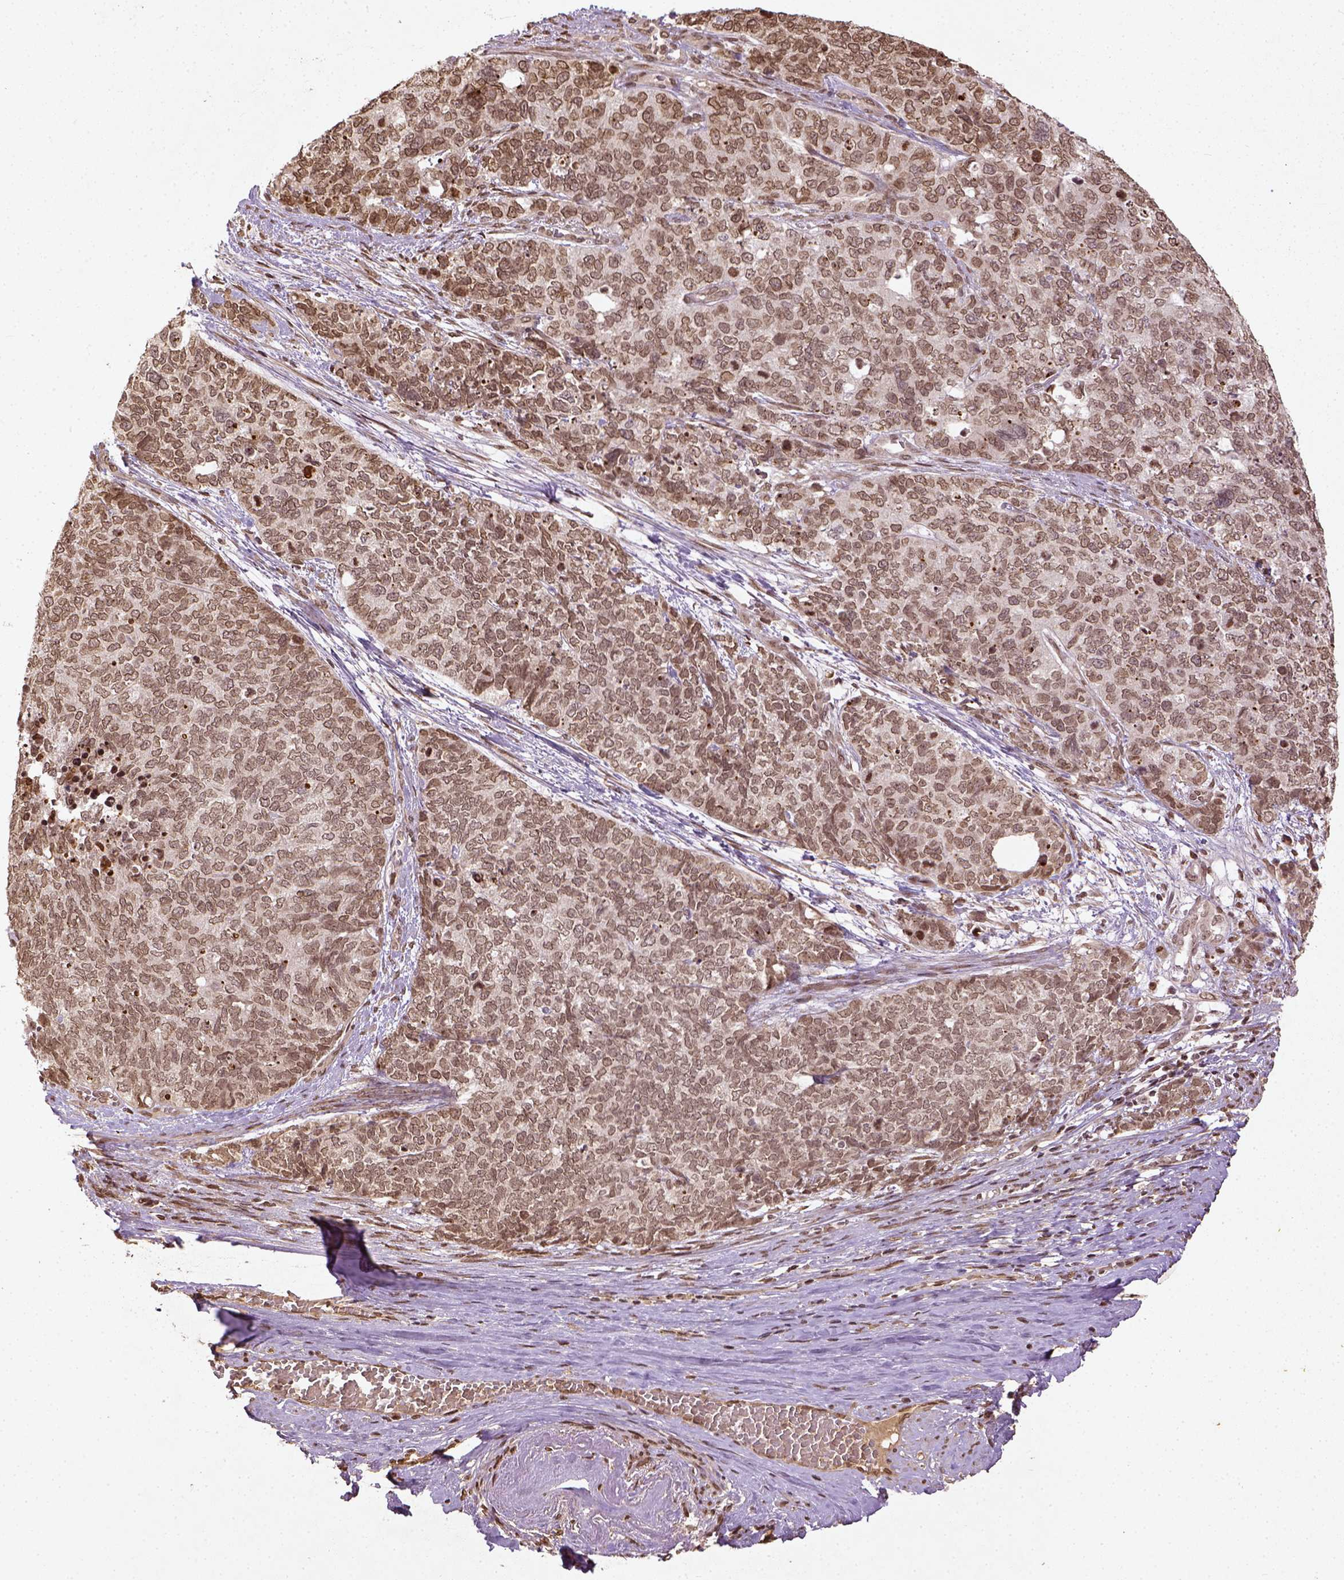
{"staining": {"intensity": "moderate", "quantity": ">75%", "location": "nuclear"}, "tissue": "cervical cancer", "cell_type": "Tumor cells", "image_type": "cancer", "snomed": [{"axis": "morphology", "description": "Squamous cell carcinoma, NOS"}, {"axis": "topography", "description": "Cervix"}], "caption": "Immunohistochemistry (IHC) photomicrograph of neoplastic tissue: cervical cancer (squamous cell carcinoma) stained using IHC reveals medium levels of moderate protein expression localized specifically in the nuclear of tumor cells, appearing as a nuclear brown color.", "gene": "BANF1", "patient": {"sex": "female", "age": 63}}